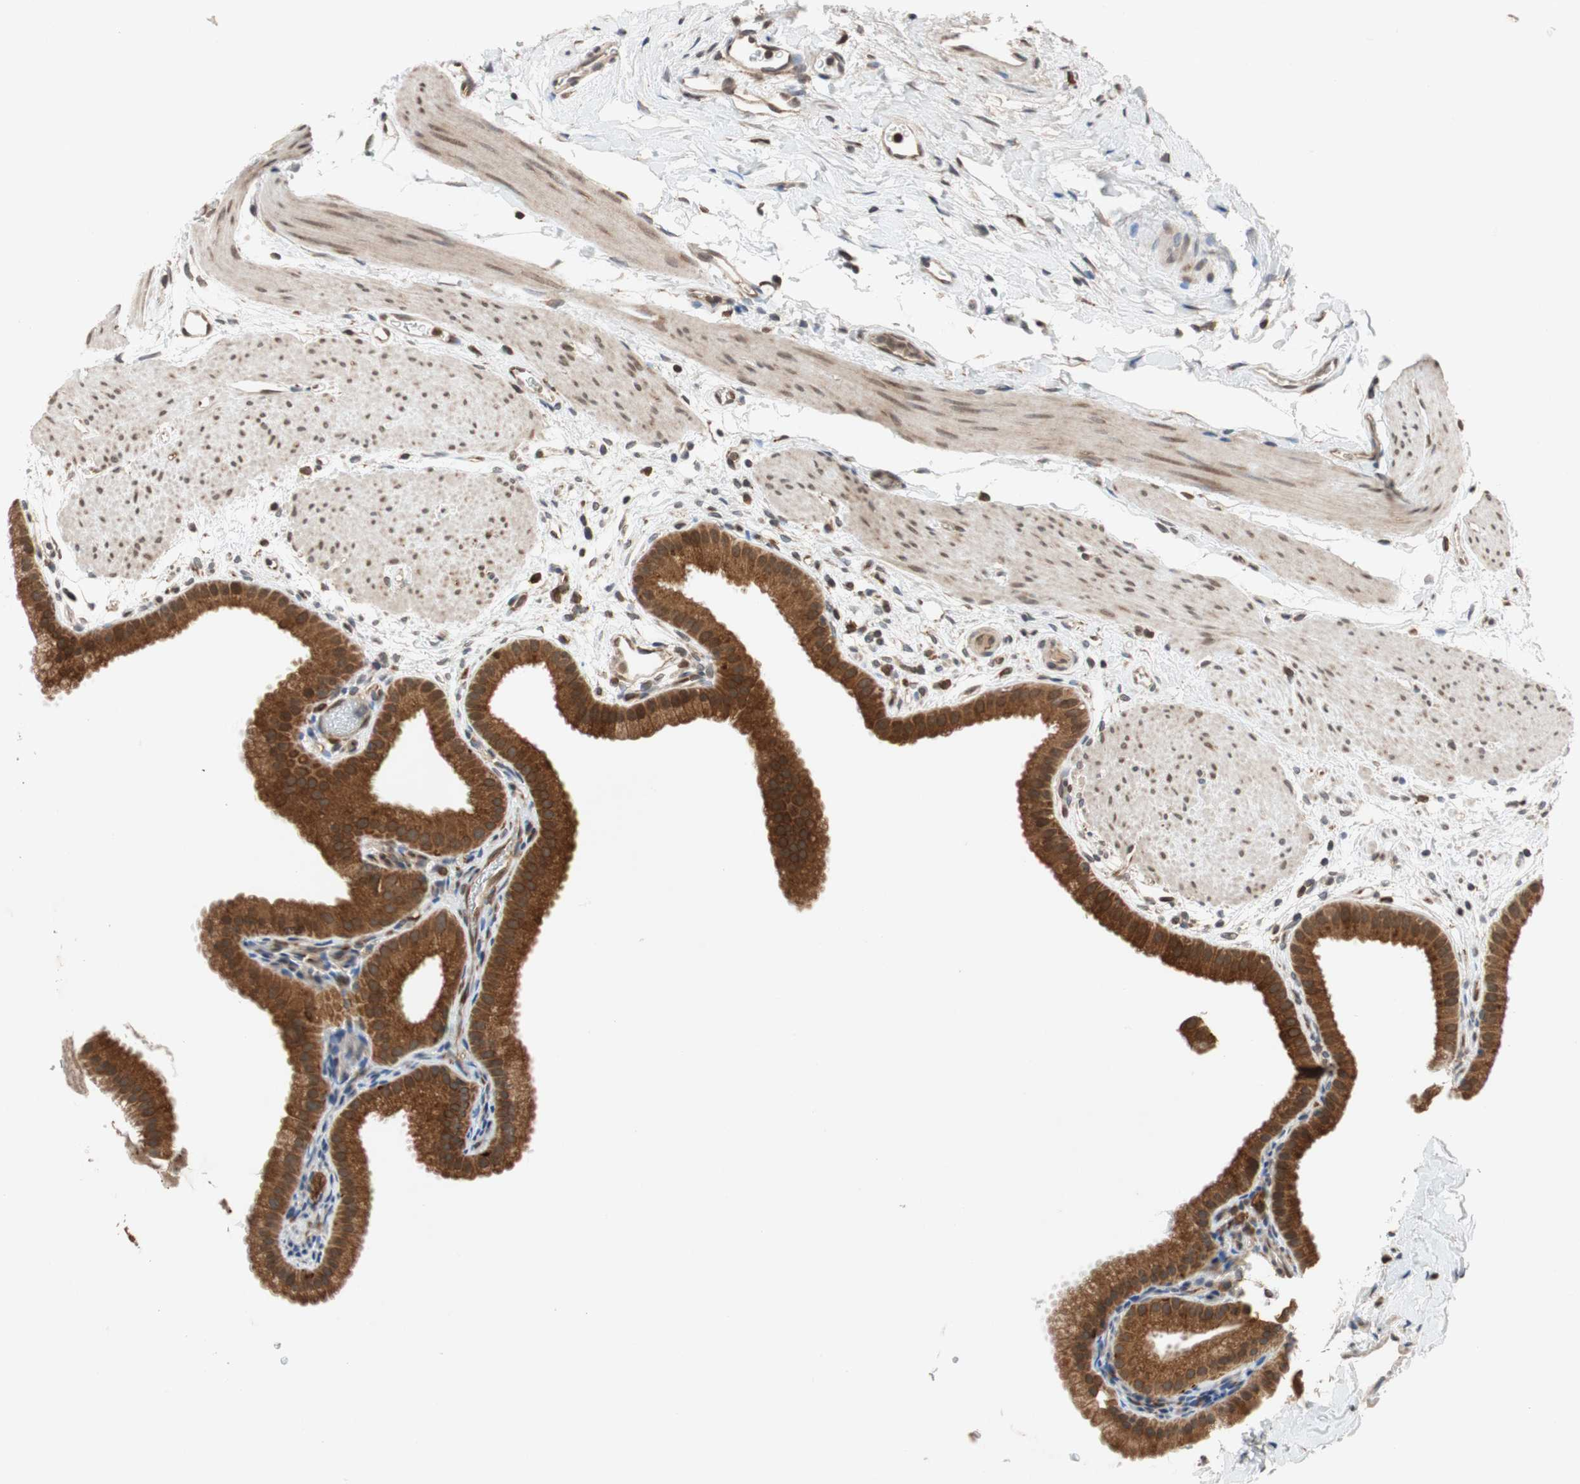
{"staining": {"intensity": "strong", "quantity": ">75%", "location": "cytoplasmic/membranous,nuclear"}, "tissue": "gallbladder", "cell_type": "Glandular cells", "image_type": "normal", "snomed": [{"axis": "morphology", "description": "Normal tissue, NOS"}, {"axis": "topography", "description": "Gallbladder"}], "caption": "DAB immunohistochemical staining of benign gallbladder reveals strong cytoplasmic/membranous,nuclear protein positivity in approximately >75% of glandular cells. The staining was performed using DAB to visualize the protein expression in brown, while the nuclei were stained in blue with hematoxylin (Magnification: 20x).", "gene": "AUP1", "patient": {"sex": "female", "age": 64}}